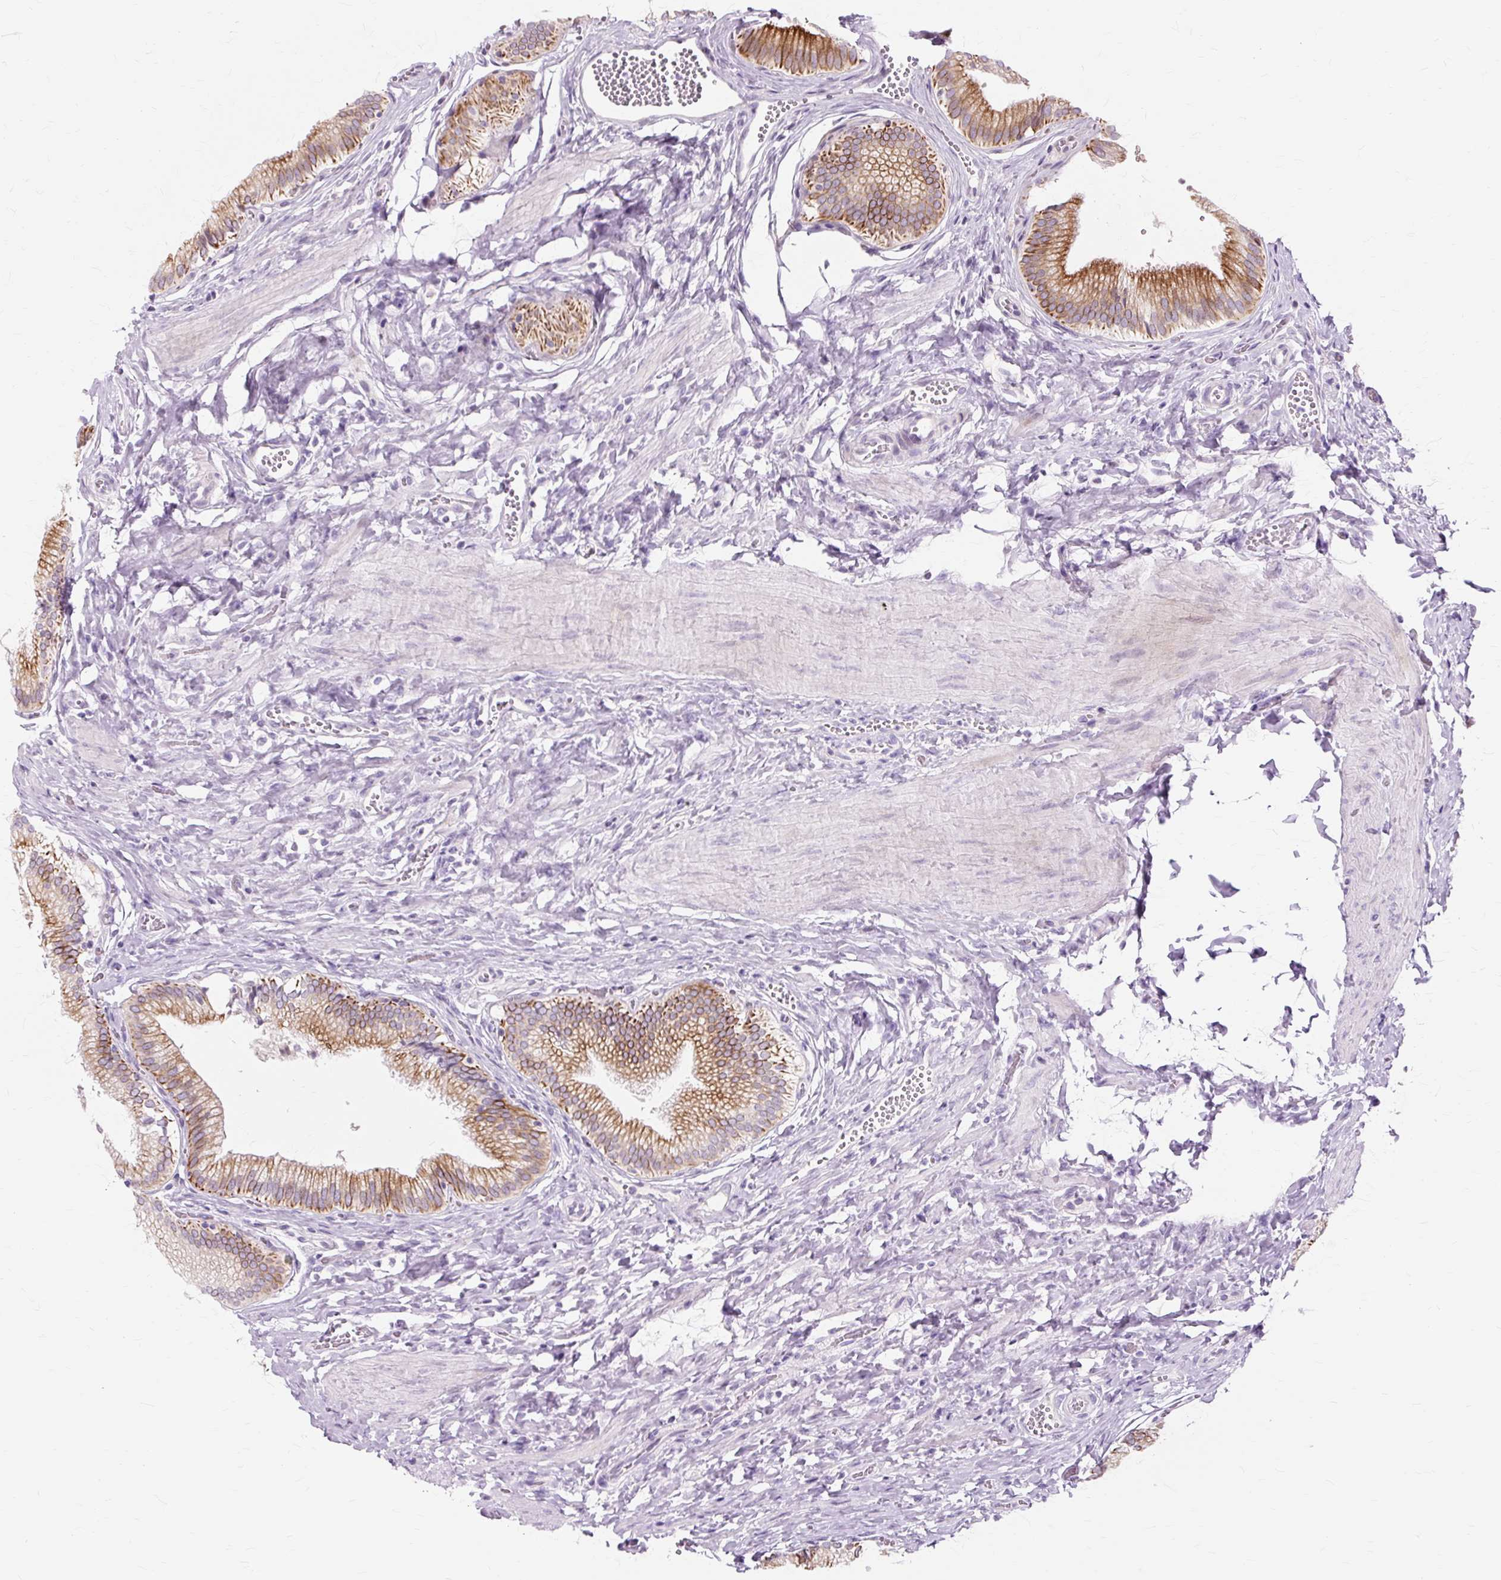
{"staining": {"intensity": "moderate", "quantity": "25%-75%", "location": "cytoplasmic/membranous"}, "tissue": "gallbladder", "cell_type": "Glandular cells", "image_type": "normal", "snomed": [{"axis": "morphology", "description": "Normal tissue, NOS"}, {"axis": "topography", "description": "Gallbladder"}, {"axis": "topography", "description": "Peripheral nerve tissue"}], "caption": "A micrograph showing moderate cytoplasmic/membranous staining in approximately 25%-75% of glandular cells in benign gallbladder, as visualized by brown immunohistochemical staining.", "gene": "IRX2", "patient": {"sex": "male", "age": 17}}